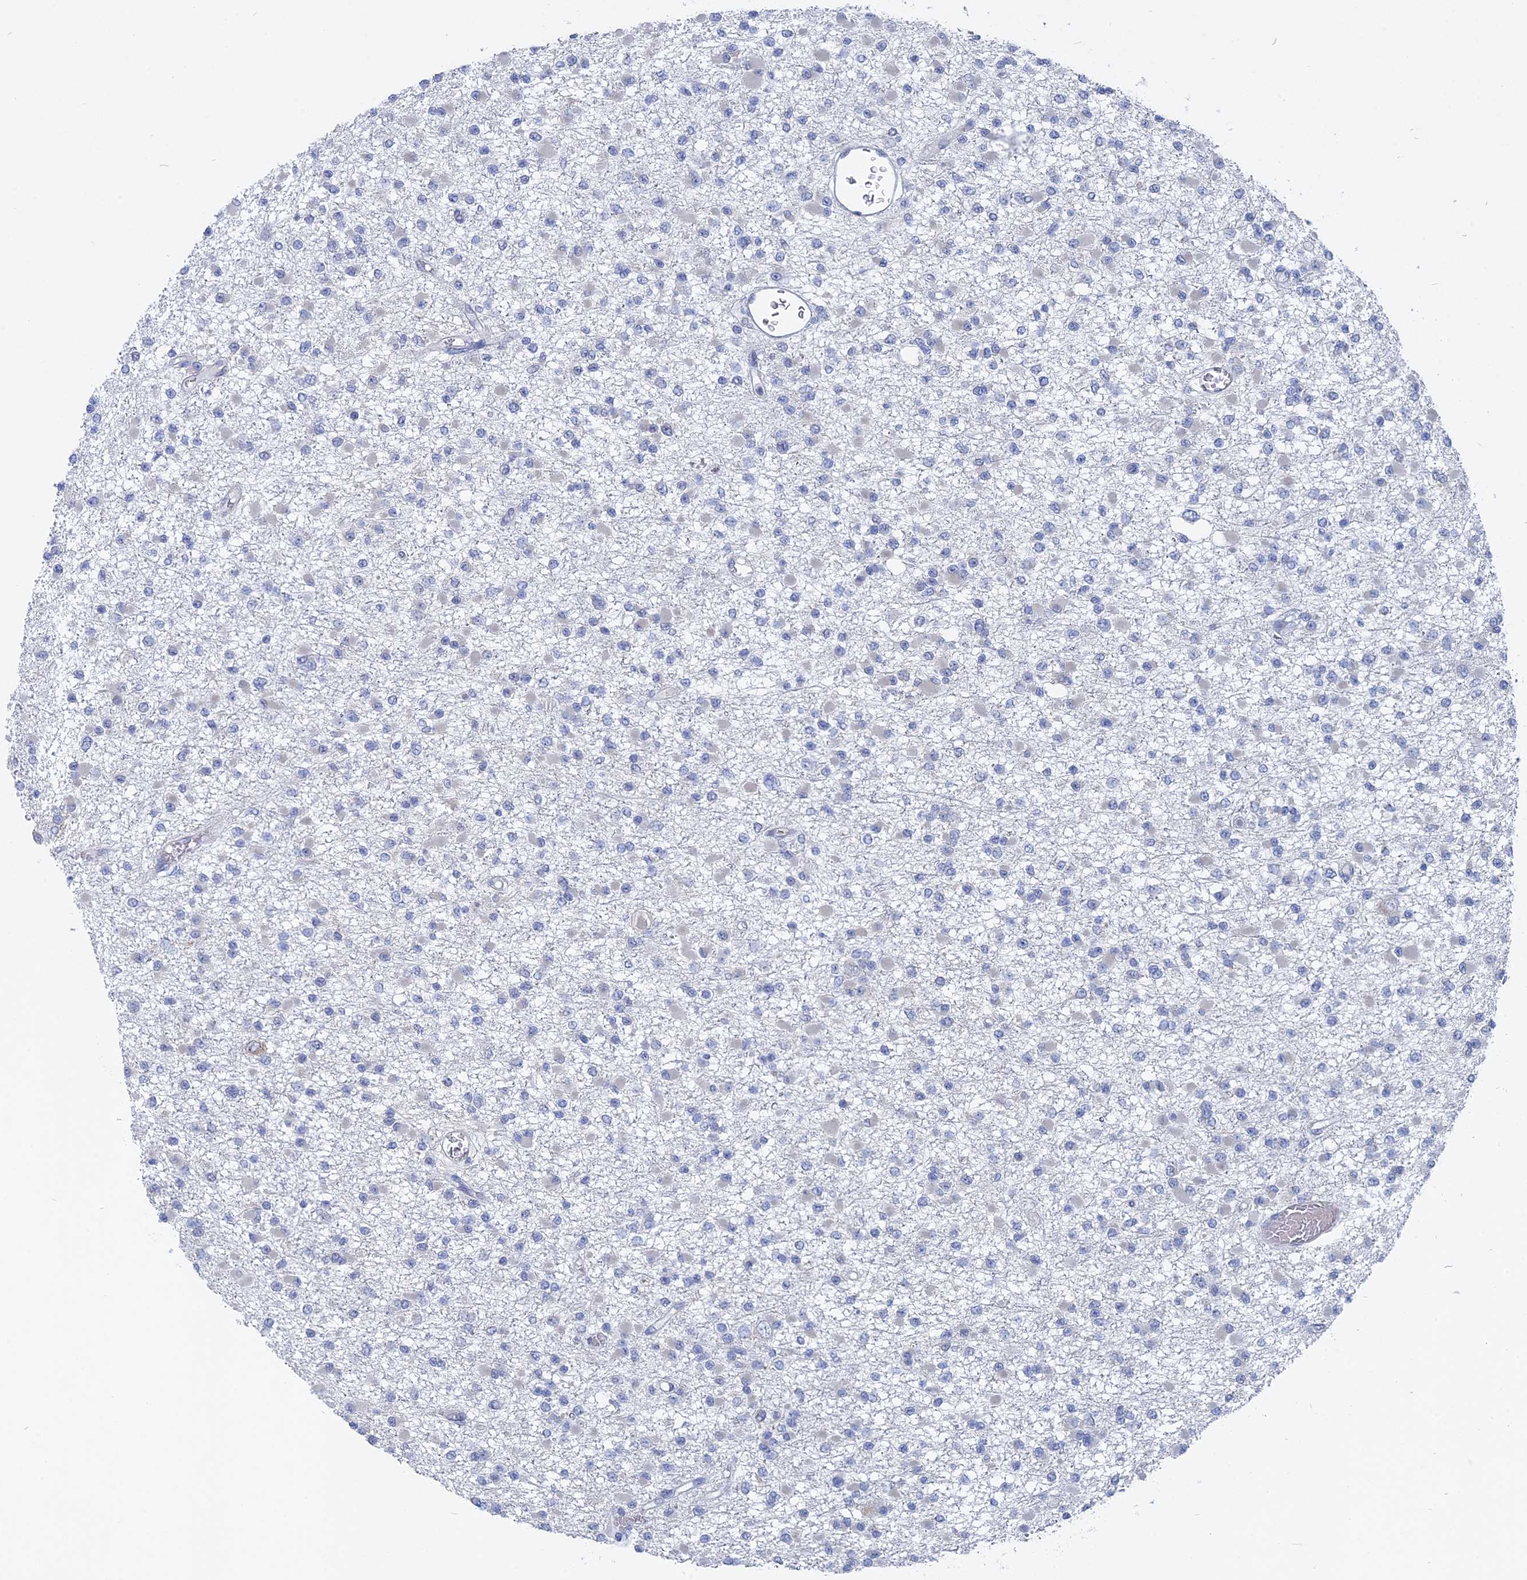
{"staining": {"intensity": "negative", "quantity": "none", "location": "none"}, "tissue": "glioma", "cell_type": "Tumor cells", "image_type": "cancer", "snomed": [{"axis": "morphology", "description": "Glioma, malignant, Low grade"}, {"axis": "topography", "description": "Brain"}], "caption": "High power microscopy image of an immunohistochemistry image of low-grade glioma (malignant), revealing no significant positivity in tumor cells.", "gene": "MTRF1", "patient": {"sex": "female", "age": 22}}